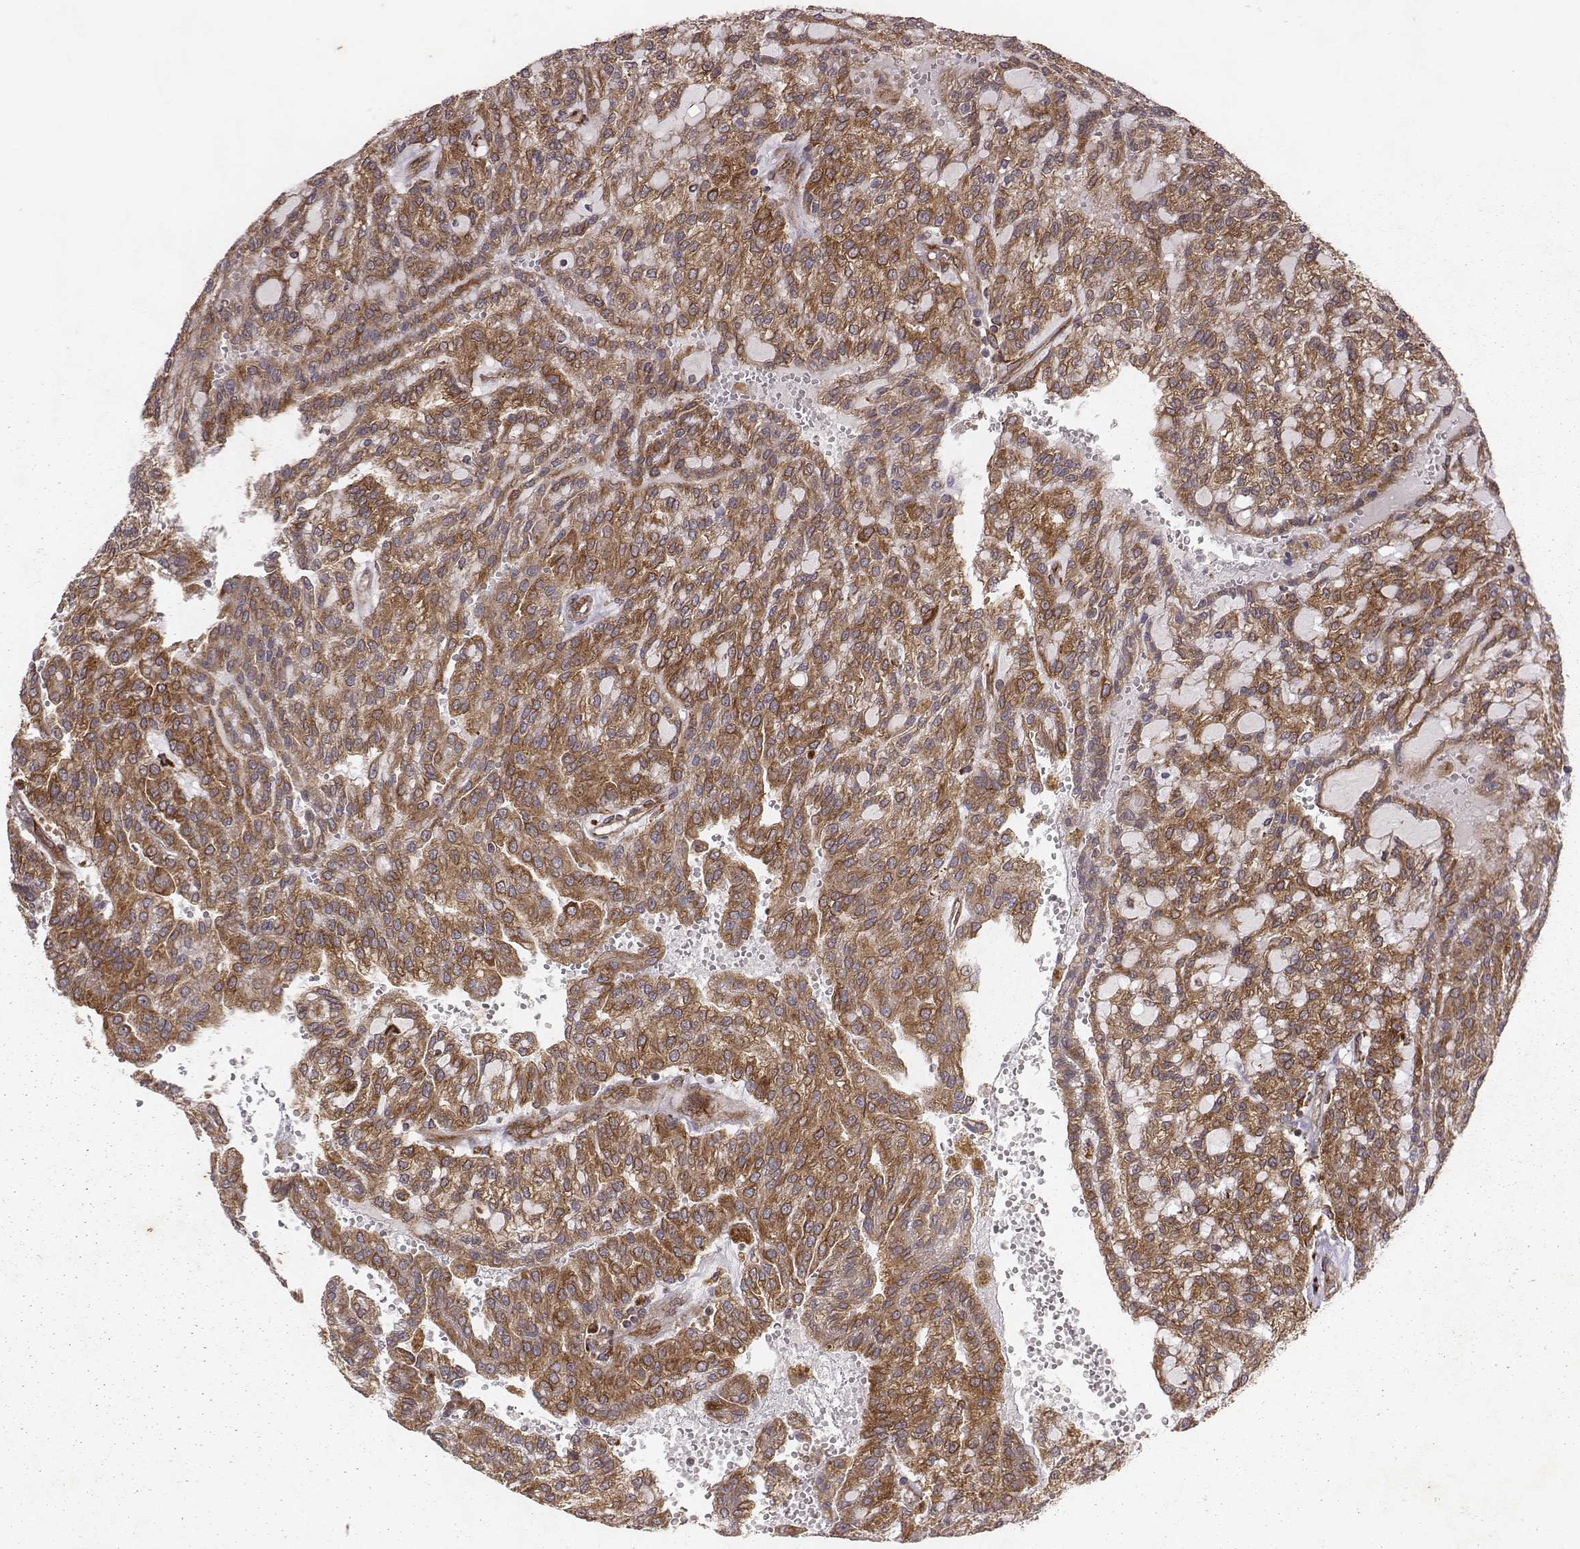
{"staining": {"intensity": "moderate", "quantity": ">75%", "location": "cytoplasmic/membranous"}, "tissue": "renal cancer", "cell_type": "Tumor cells", "image_type": "cancer", "snomed": [{"axis": "morphology", "description": "Adenocarcinoma, NOS"}, {"axis": "topography", "description": "Kidney"}], "caption": "Immunohistochemical staining of renal cancer (adenocarcinoma) shows medium levels of moderate cytoplasmic/membranous expression in approximately >75% of tumor cells. The protein of interest is shown in brown color, while the nuclei are stained blue.", "gene": "TXLNA", "patient": {"sex": "male", "age": 63}}